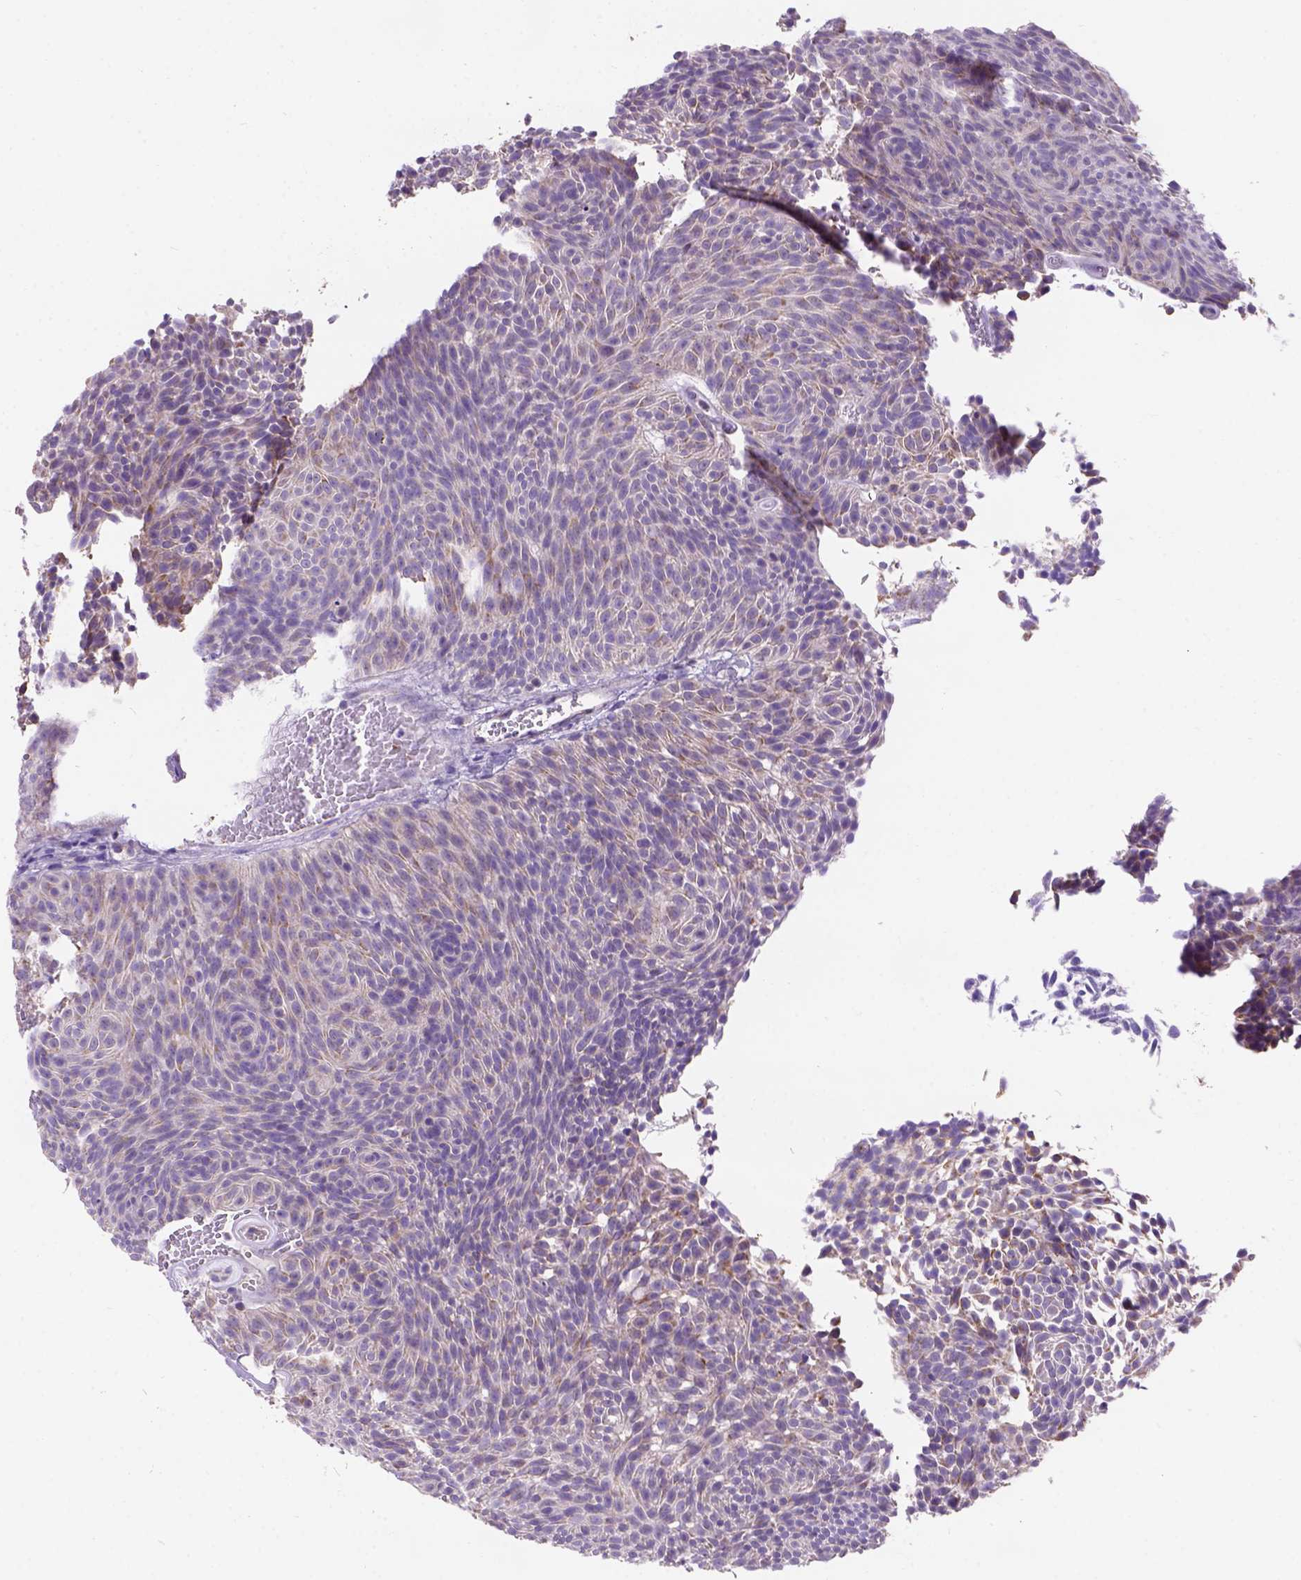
{"staining": {"intensity": "moderate", "quantity": "25%-75%", "location": "cytoplasmic/membranous"}, "tissue": "urothelial cancer", "cell_type": "Tumor cells", "image_type": "cancer", "snomed": [{"axis": "morphology", "description": "Urothelial carcinoma, Low grade"}, {"axis": "topography", "description": "Urinary bladder"}], "caption": "This is a photomicrograph of IHC staining of low-grade urothelial carcinoma, which shows moderate positivity in the cytoplasmic/membranous of tumor cells.", "gene": "L2HGDH", "patient": {"sex": "male", "age": 77}}